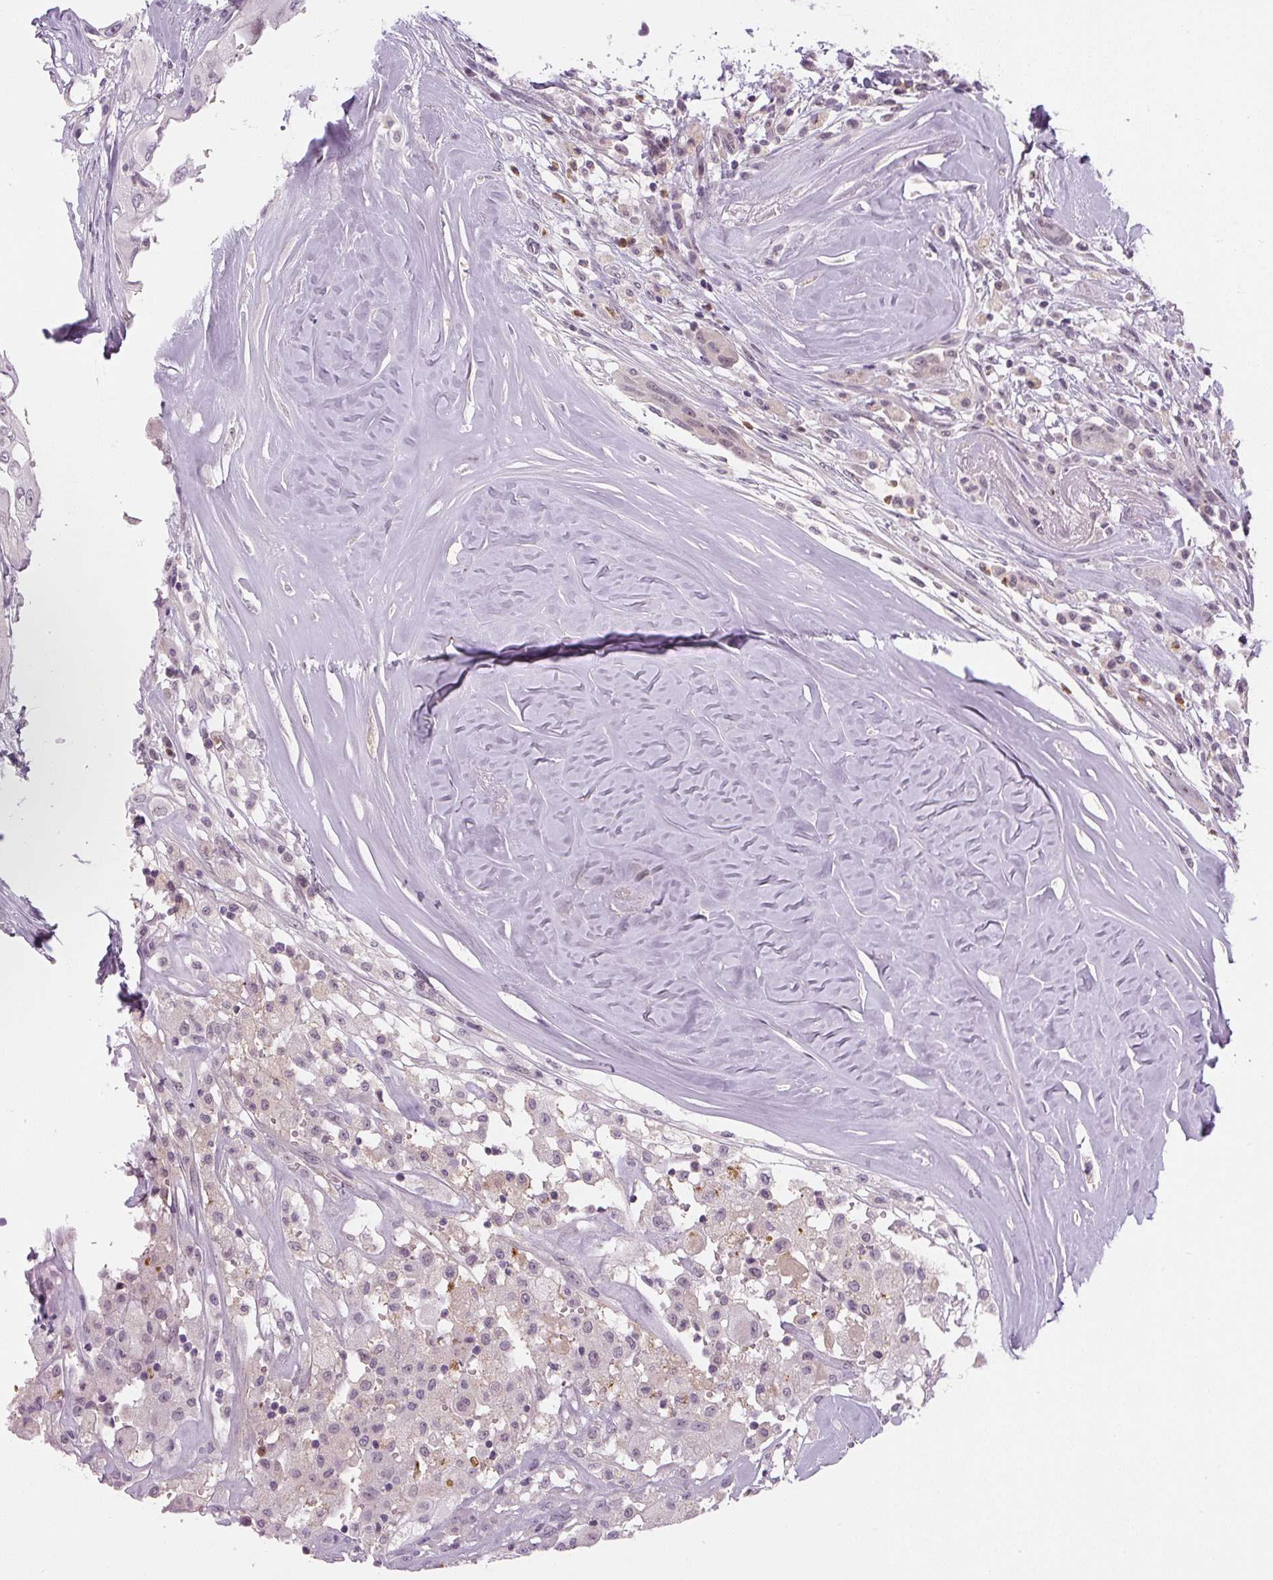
{"staining": {"intensity": "moderate", "quantity": "<25%", "location": "nuclear"}, "tissue": "thyroid cancer", "cell_type": "Tumor cells", "image_type": "cancer", "snomed": [{"axis": "morphology", "description": "Normal tissue, NOS"}, {"axis": "morphology", "description": "Papillary adenocarcinoma, NOS"}, {"axis": "topography", "description": "Thyroid gland"}], "caption": "This is an image of IHC staining of thyroid cancer (papillary adenocarcinoma), which shows moderate positivity in the nuclear of tumor cells.", "gene": "SGF29", "patient": {"sex": "female", "age": 59}}